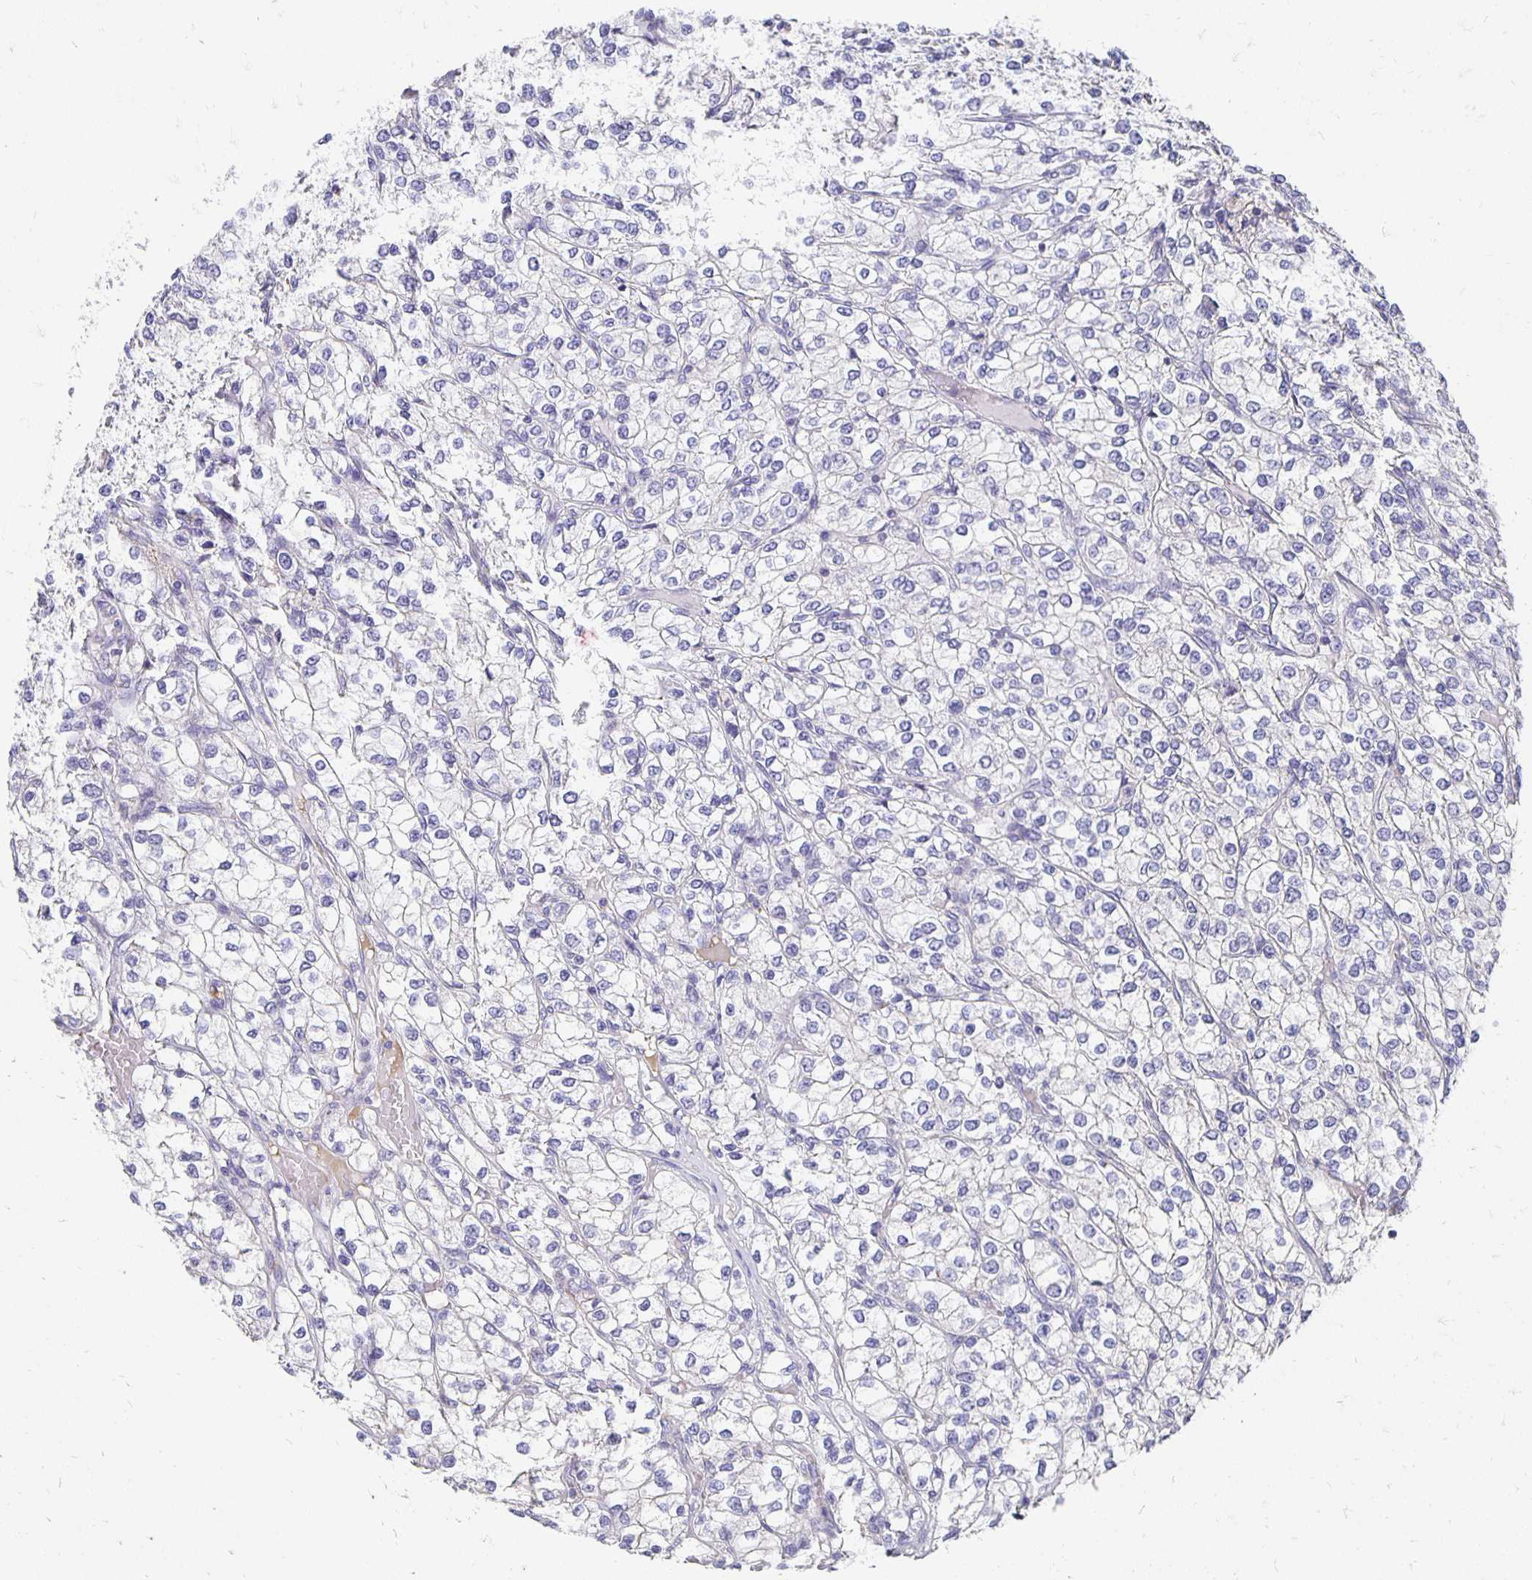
{"staining": {"intensity": "negative", "quantity": "none", "location": "none"}, "tissue": "renal cancer", "cell_type": "Tumor cells", "image_type": "cancer", "snomed": [{"axis": "morphology", "description": "Adenocarcinoma, NOS"}, {"axis": "topography", "description": "Kidney"}], "caption": "Immunohistochemistry (IHC) micrograph of renal cancer stained for a protein (brown), which displays no expression in tumor cells. (DAB (3,3'-diaminobenzidine) immunohistochemistry (IHC) with hematoxylin counter stain).", "gene": "APOB", "patient": {"sex": "male", "age": 80}}